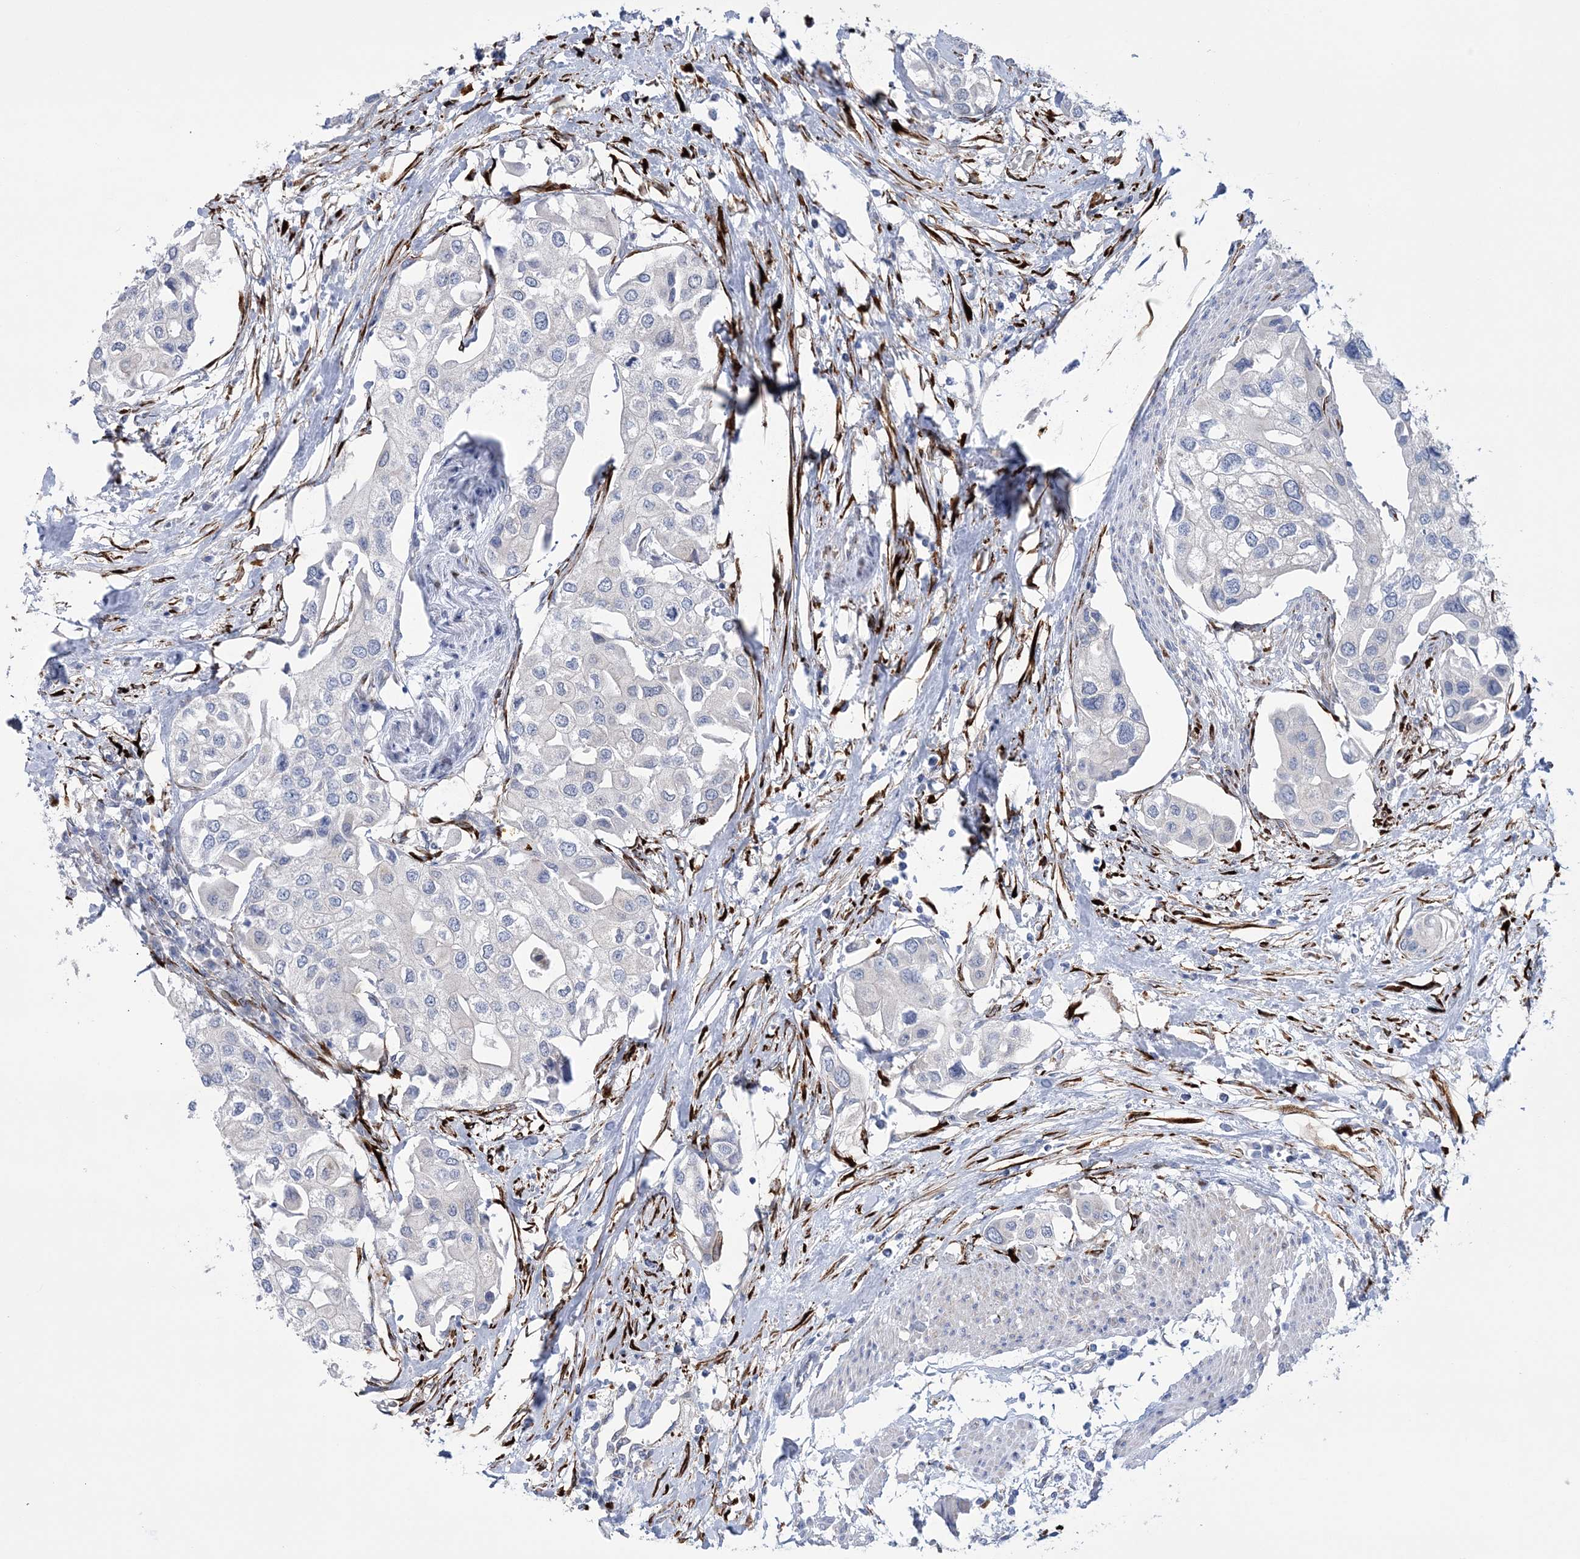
{"staining": {"intensity": "negative", "quantity": "none", "location": "none"}, "tissue": "urothelial cancer", "cell_type": "Tumor cells", "image_type": "cancer", "snomed": [{"axis": "morphology", "description": "Urothelial carcinoma, High grade"}, {"axis": "topography", "description": "Urinary bladder"}], "caption": "A high-resolution photomicrograph shows immunohistochemistry staining of high-grade urothelial carcinoma, which reveals no significant positivity in tumor cells.", "gene": "RAB11FIP5", "patient": {"sex": "male", "age": 64}}